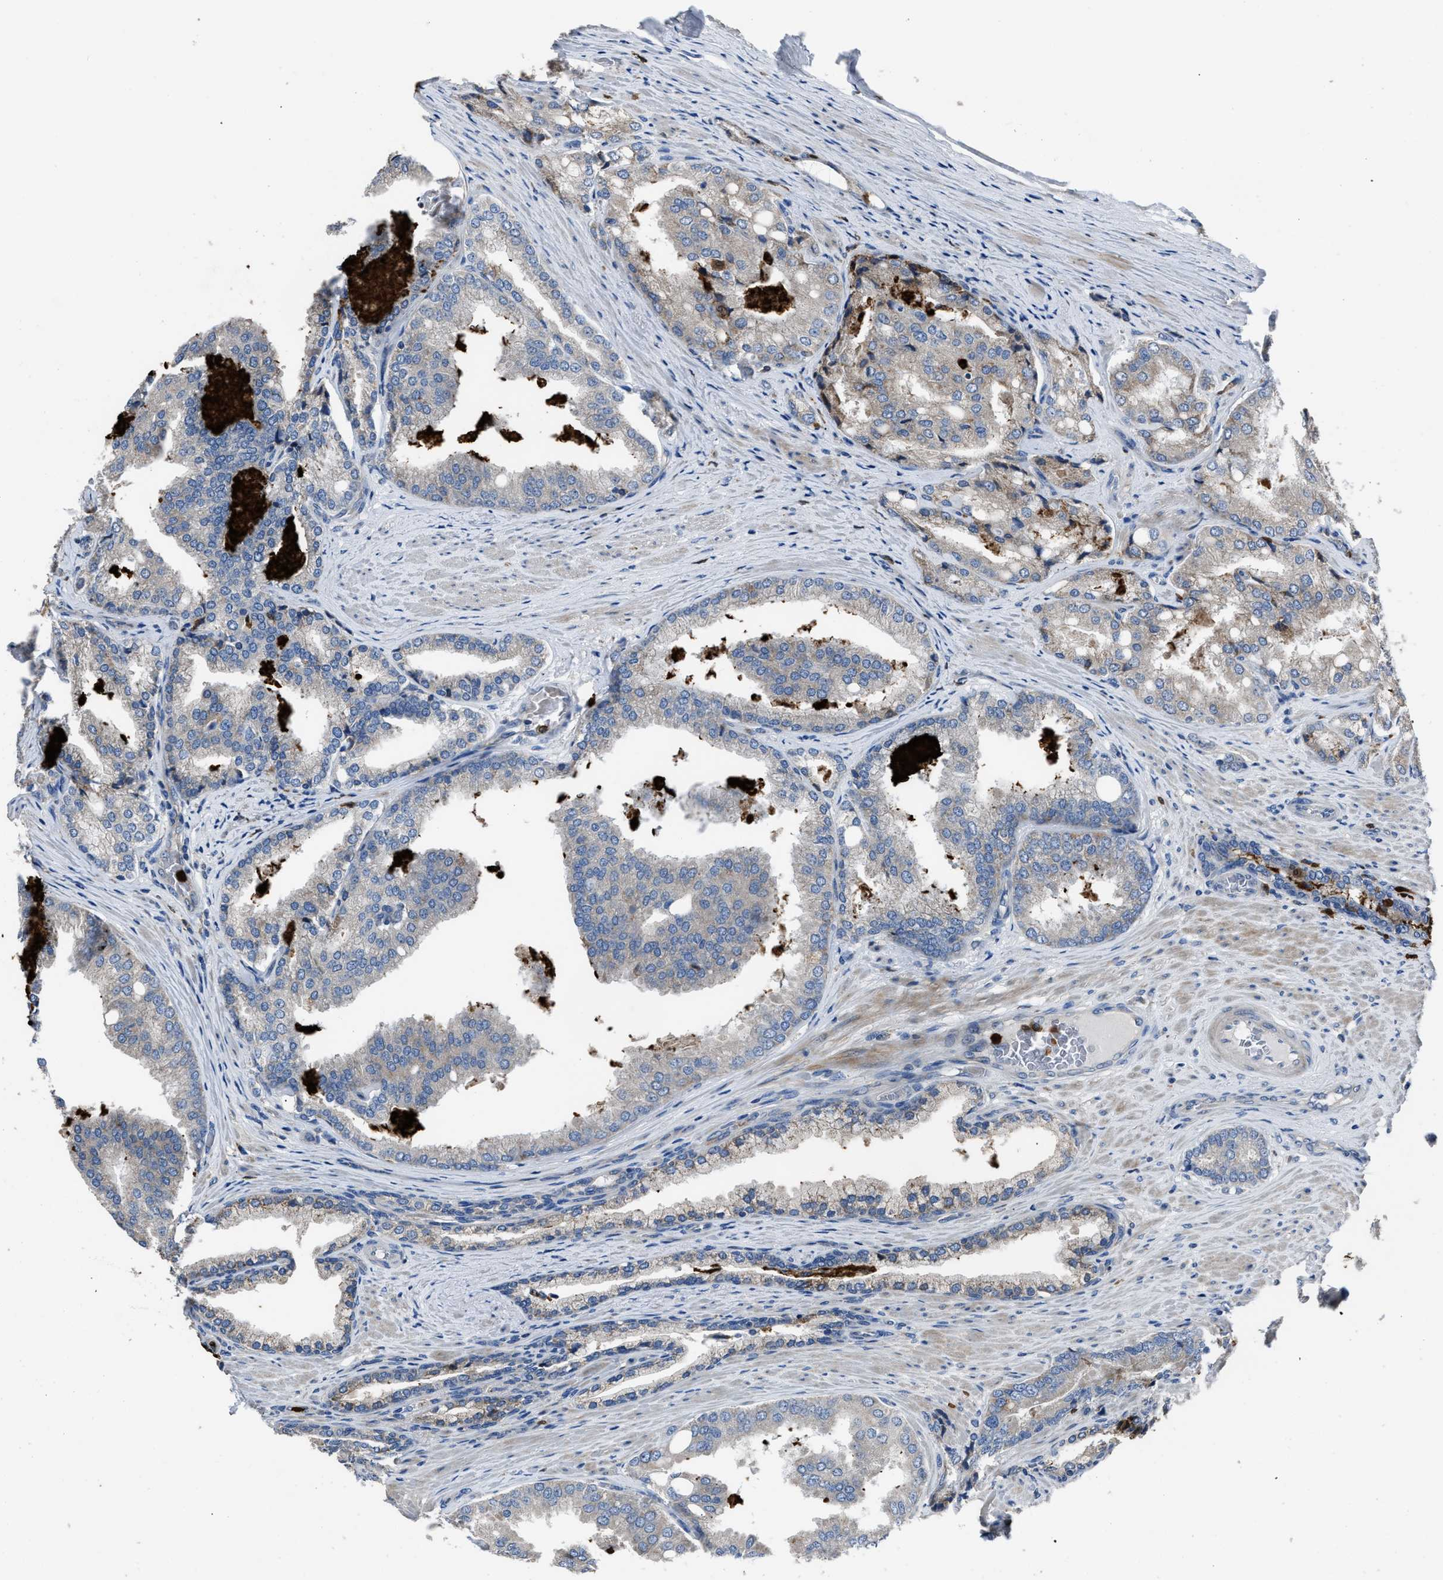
{"staining": {"intensity": "negative", "quantity": "none", "location": "none"}, "tissue": "prostate cancer", "cell_type": "Tumor cells", "image_type": "cancer", "snomed": [{"axis": "morphology", "description": "Adenocarcinoma, High grade"}, {"axis": "topography", "description": "Prostate"}], "caption": "Adenocarcinoma (high-grade) (prostate) was stained to show a protein in brown. There is no significant positivity in tumor cells.", "gene": "ANGPT1", "patient": {"sex": "male", "age": 50}}